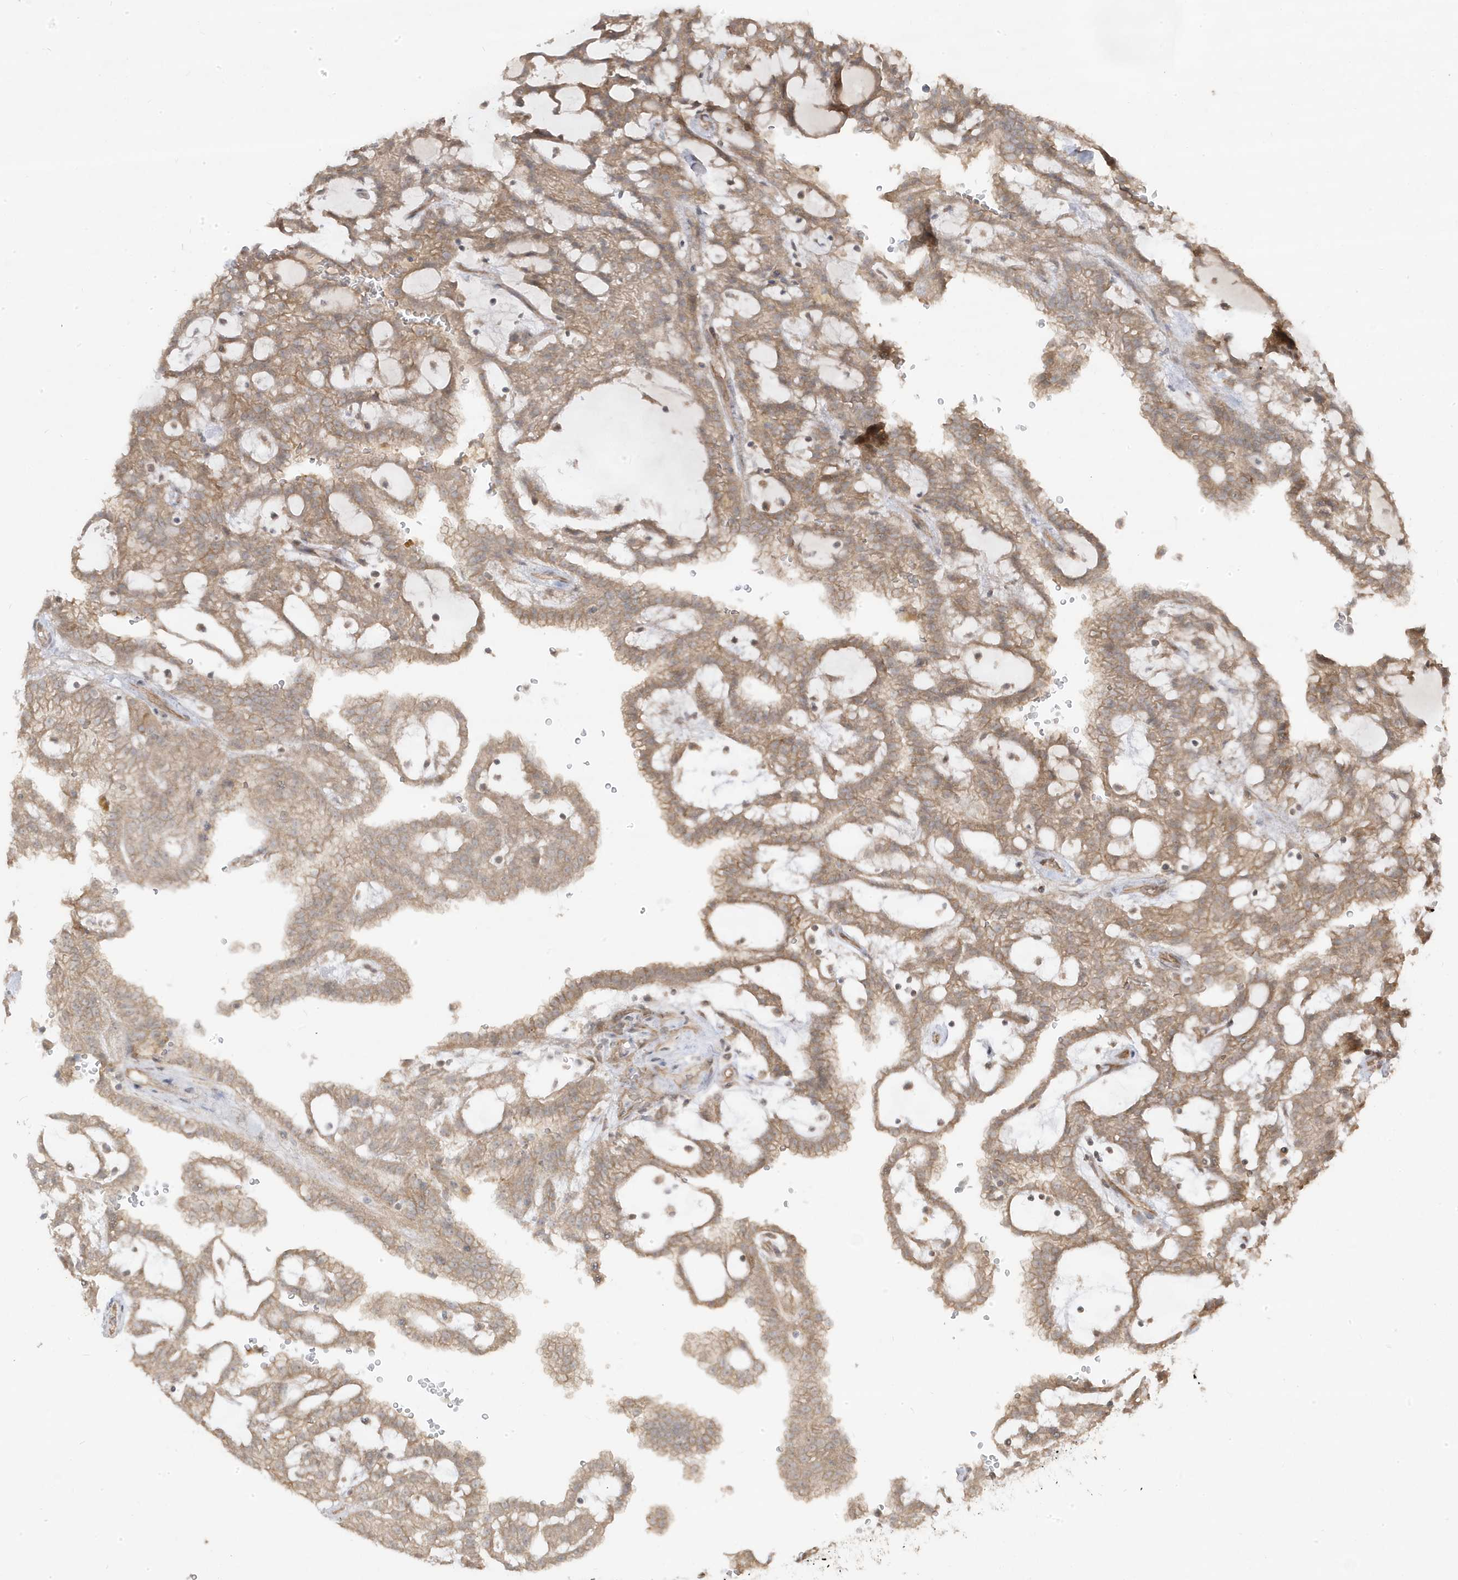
{"staining": {"intensity": "moderate", "quantity": ">75%", "location": "cytoplasmic/membranous"}, "tissue": "renal cancer", "cell_type": "Tumor cells", "image_type": "cancer", "snomed": [{"axis": "morphology", "description": "Adenocarcinoma, NOS"}, {"axis": "topography", "description": "Kidney"}], "caption": "Adenocarcinoma (renal) tissue displays moderate cytoplasmic/membranous staining in about >75% of tumor cells", "gene": "DNAJC12", "patient": {"sex": "male", "age": 63}}